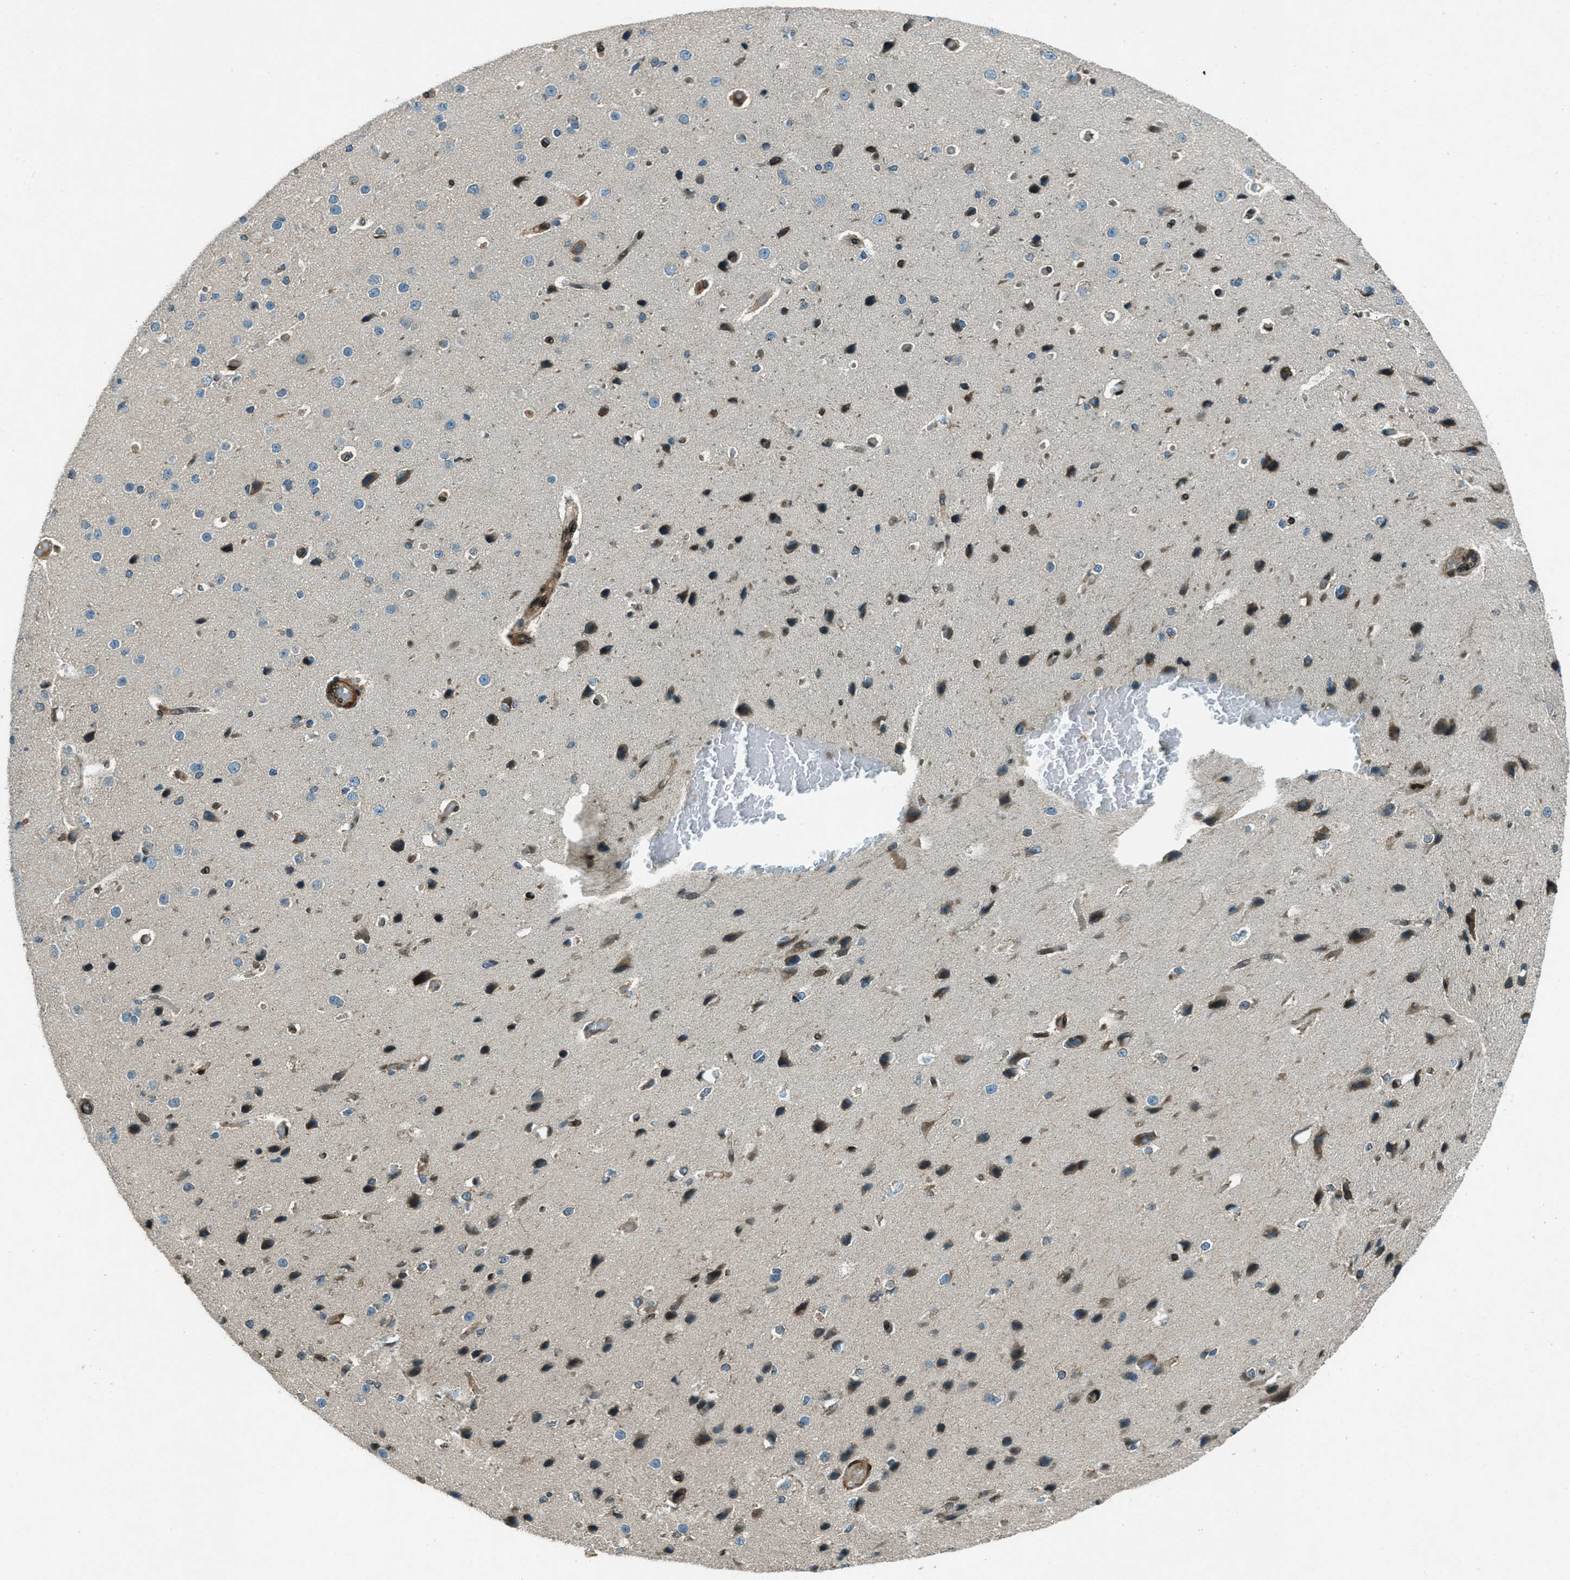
{"staining": {"intensity": "moderate", "quantity": ">75%", "location": "cytoplasmic/membranous,nuclear"}, "tissue": "cerebral cortex", "cell_type": "Endothelial cells", "image_type": "normal", "snomed": [{"axis": "morphology", "description": "Normal tissue, NOS"}, {"axis": "morphology", "description": "Developmental malformation"}, {"axis": "topography", "description": "Cerebral cortex"}], "caption": "Endothelial cells demonstrate medium levels of moderate cytoplasmic/membranous,nuclear expression in about >75% of cells in unremarkable cerebral cortex. The staining is performed using DAB brown chromogen to label protein expression. The nuclei are counter-stained blue using hematoxylin.", "gene": "LEMD2", "patient": {"sex": "female", "age": 30}}